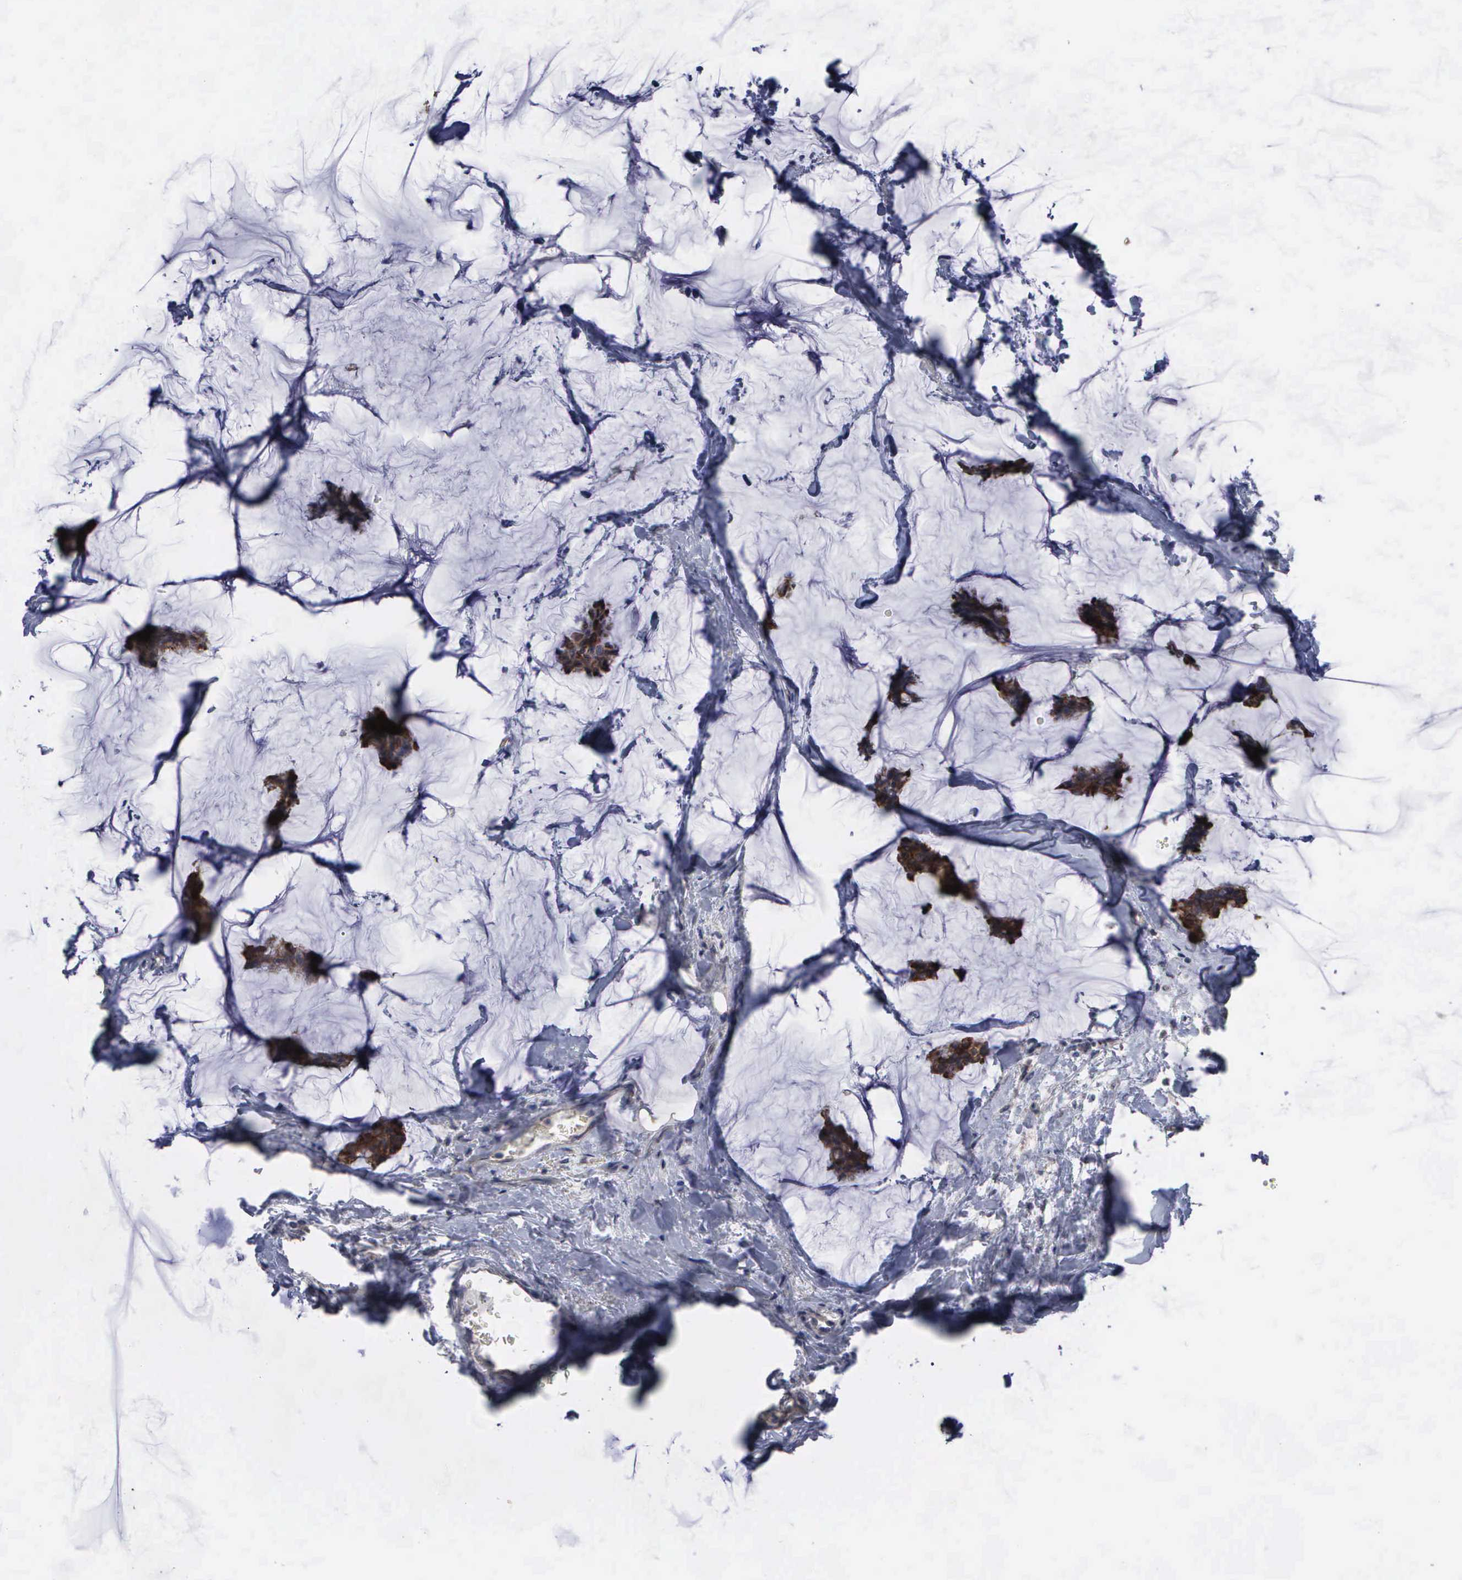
{"staining": {"intensity": "strong", "quantity": "25%-75%", "location": "cytoplasmic/membranous"}, "tissue": "breast cancer", "cell_type": "Tumor cells", "image_type": "cancer", "snomed": [{"axis": "morphology", "description": "Duct carcinoma"}, {"axis": "topography", "description": "Breast"}], "caption": "Invasive ductal carcinoma (breast) stained for a protein (brown) shows strong cytoplasmic/membranous positive positivity in approximately 25%-75% of tumor cells.", "gene": "CRKL", "patient": {"sex": "female", "age": 93}}